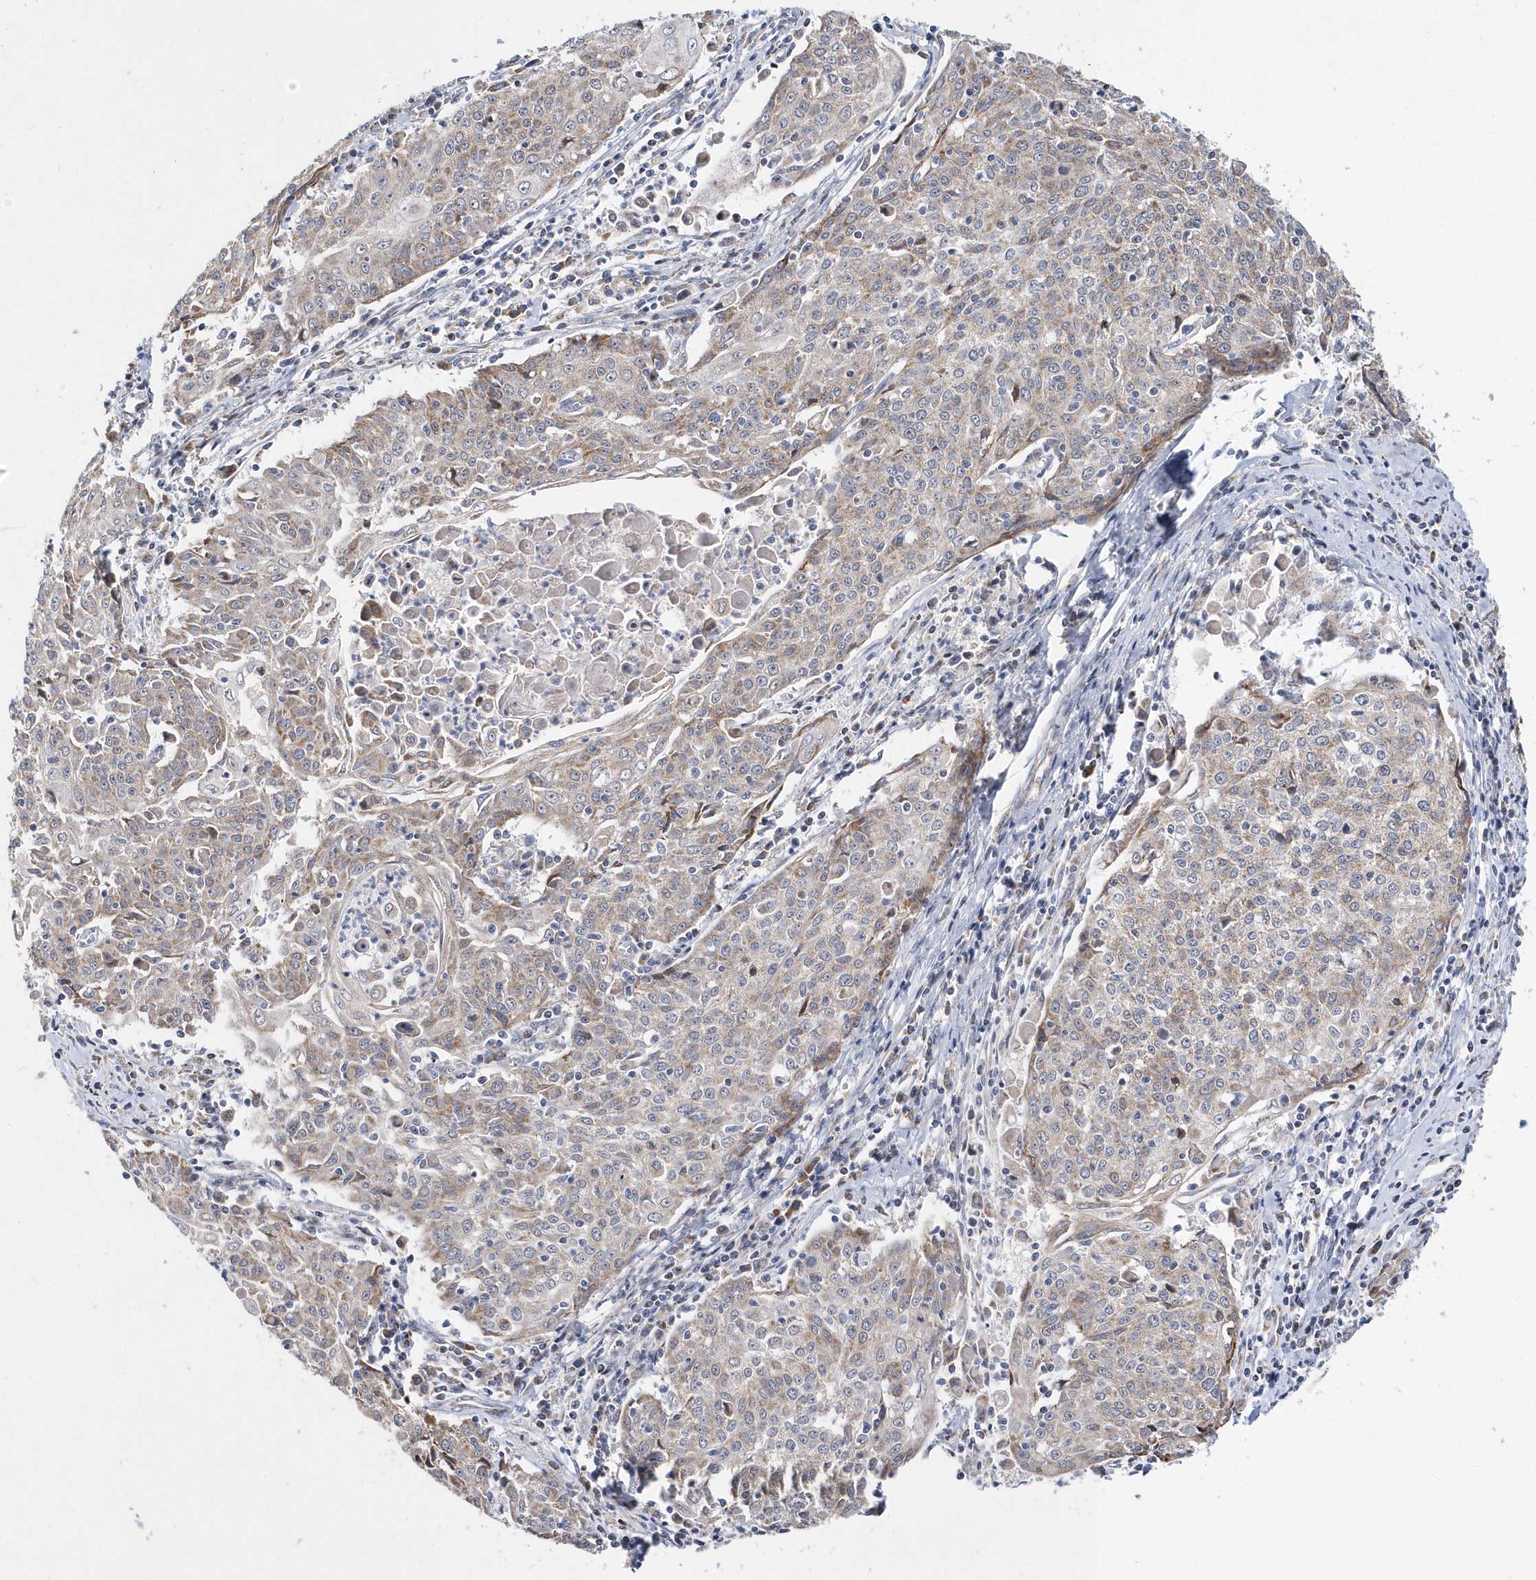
{"staining": {"intensity": "weak", "quantity": "<25%", "location": "cytoplasmic/membranous"}, "tissue": "cervical cancer", "cell_type": "Tumor cells", "image_type": "cancer", "snomed": [{"axis": "morphology", "description": "Squamous cell carcinoma, NOS"}, {"axis": "topography", "description": "Cervix"}], "caption": "IHC of squamous cell carcinoma (cervical) demonstrates no positivity in tumor cells. (Immunohistochemistry (ihc), brightfield microscopy, high magnification).", "gene": "SPATA5", "patient": {"sex": "female", "age": 48}}